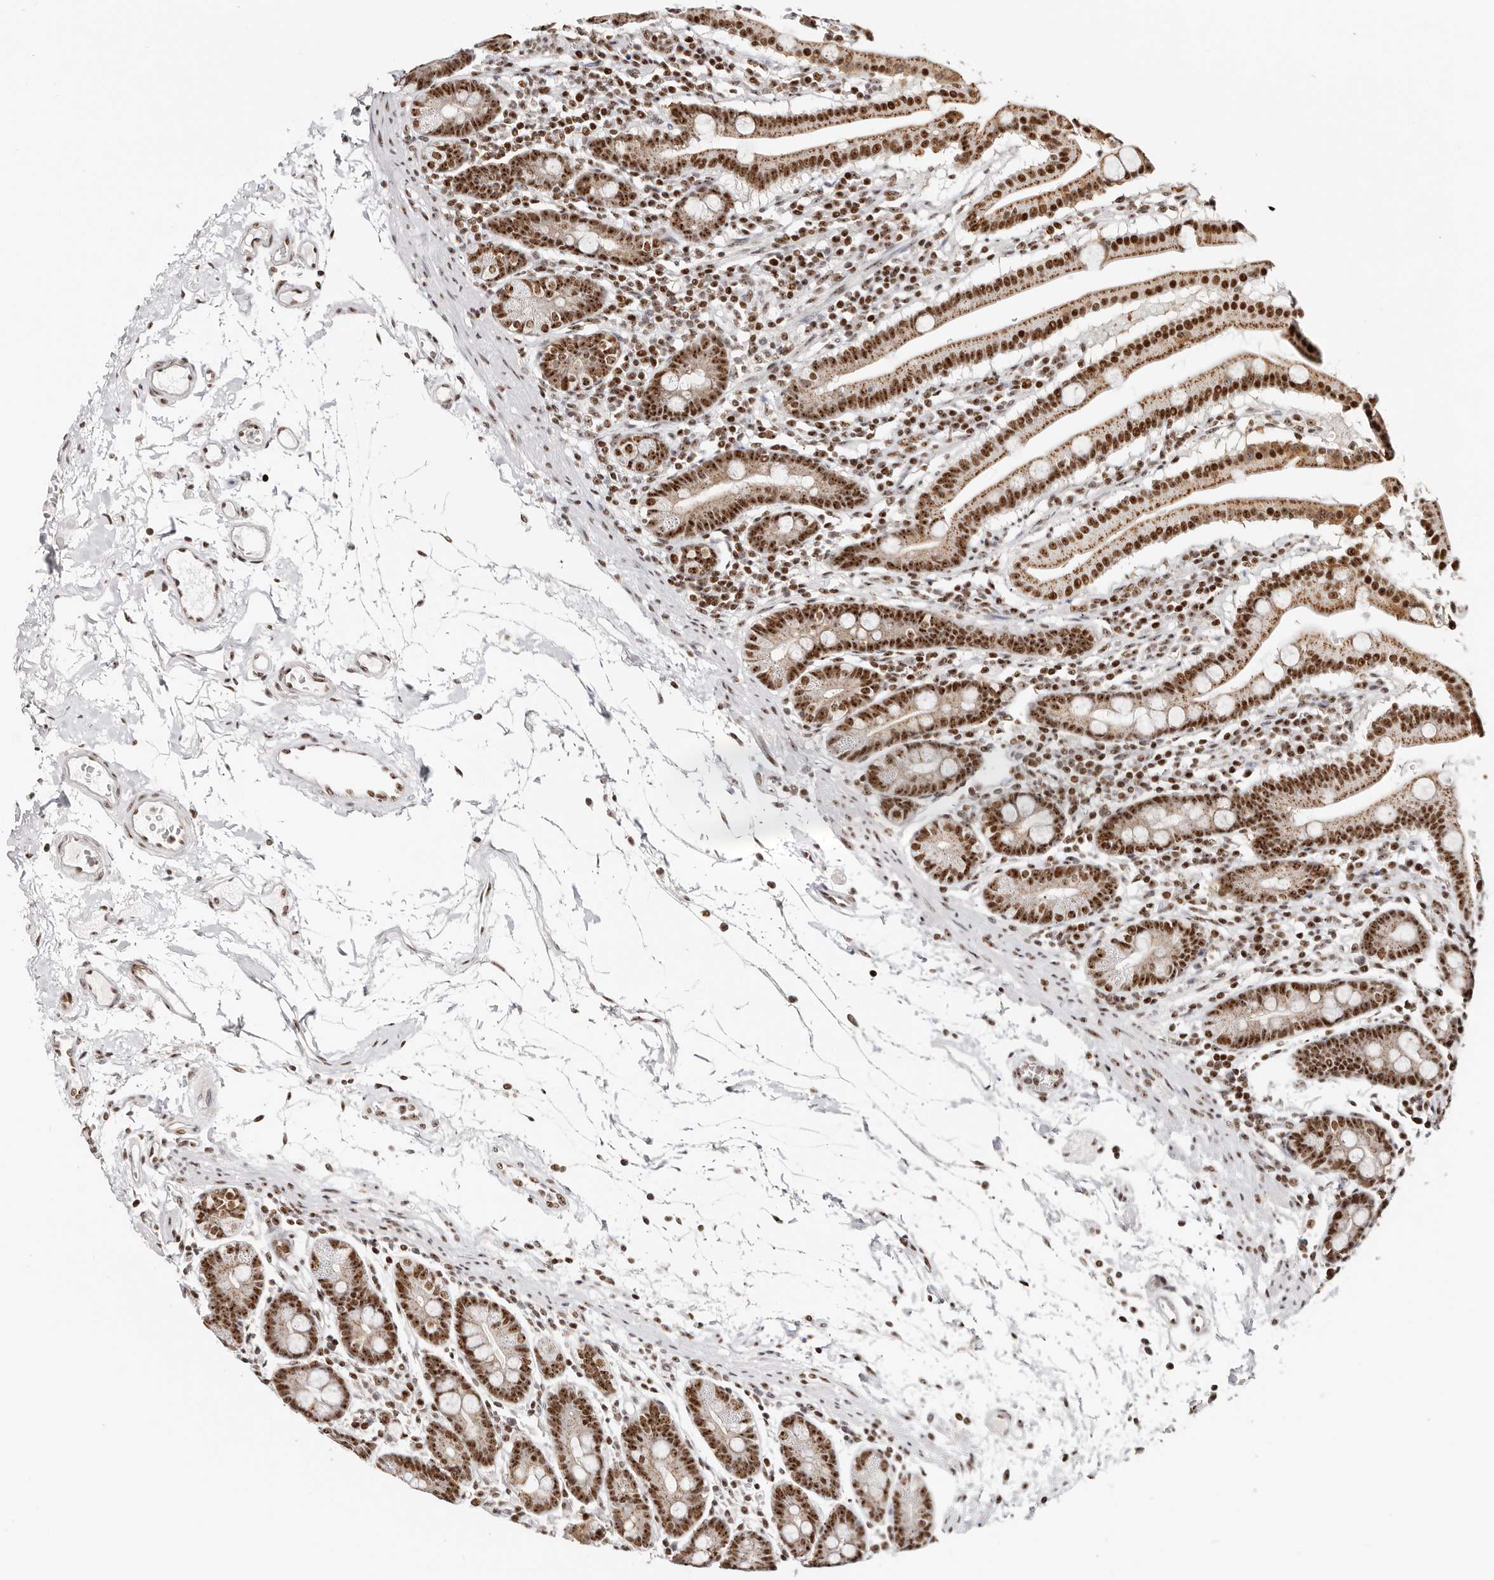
{"staining": {"intensity": "strong", "quantity": ">75%", "location": "cytoplasmic/membranous,nuclear"}, "tissue": "duodenum", "cell_type": "Glandular cells", "image_type": "normal", "snomed": [{"axis": "morphology", "description": "Normal tissue, NOS"}, {"axis": "morphology", "description": "Adenocarcinoma, NOS"}, {"axis": "topography", "description": "Pancreas"}, {"axis": "topography", "description": "Duodenum"}], "caption": "Strong cytoplasmic/membranous,nuclear protein positivity is present in about >75% of glandular cells in duodenum.", "gene": "IQGAP3", "patient": {"sex": "male", "age": 50}}